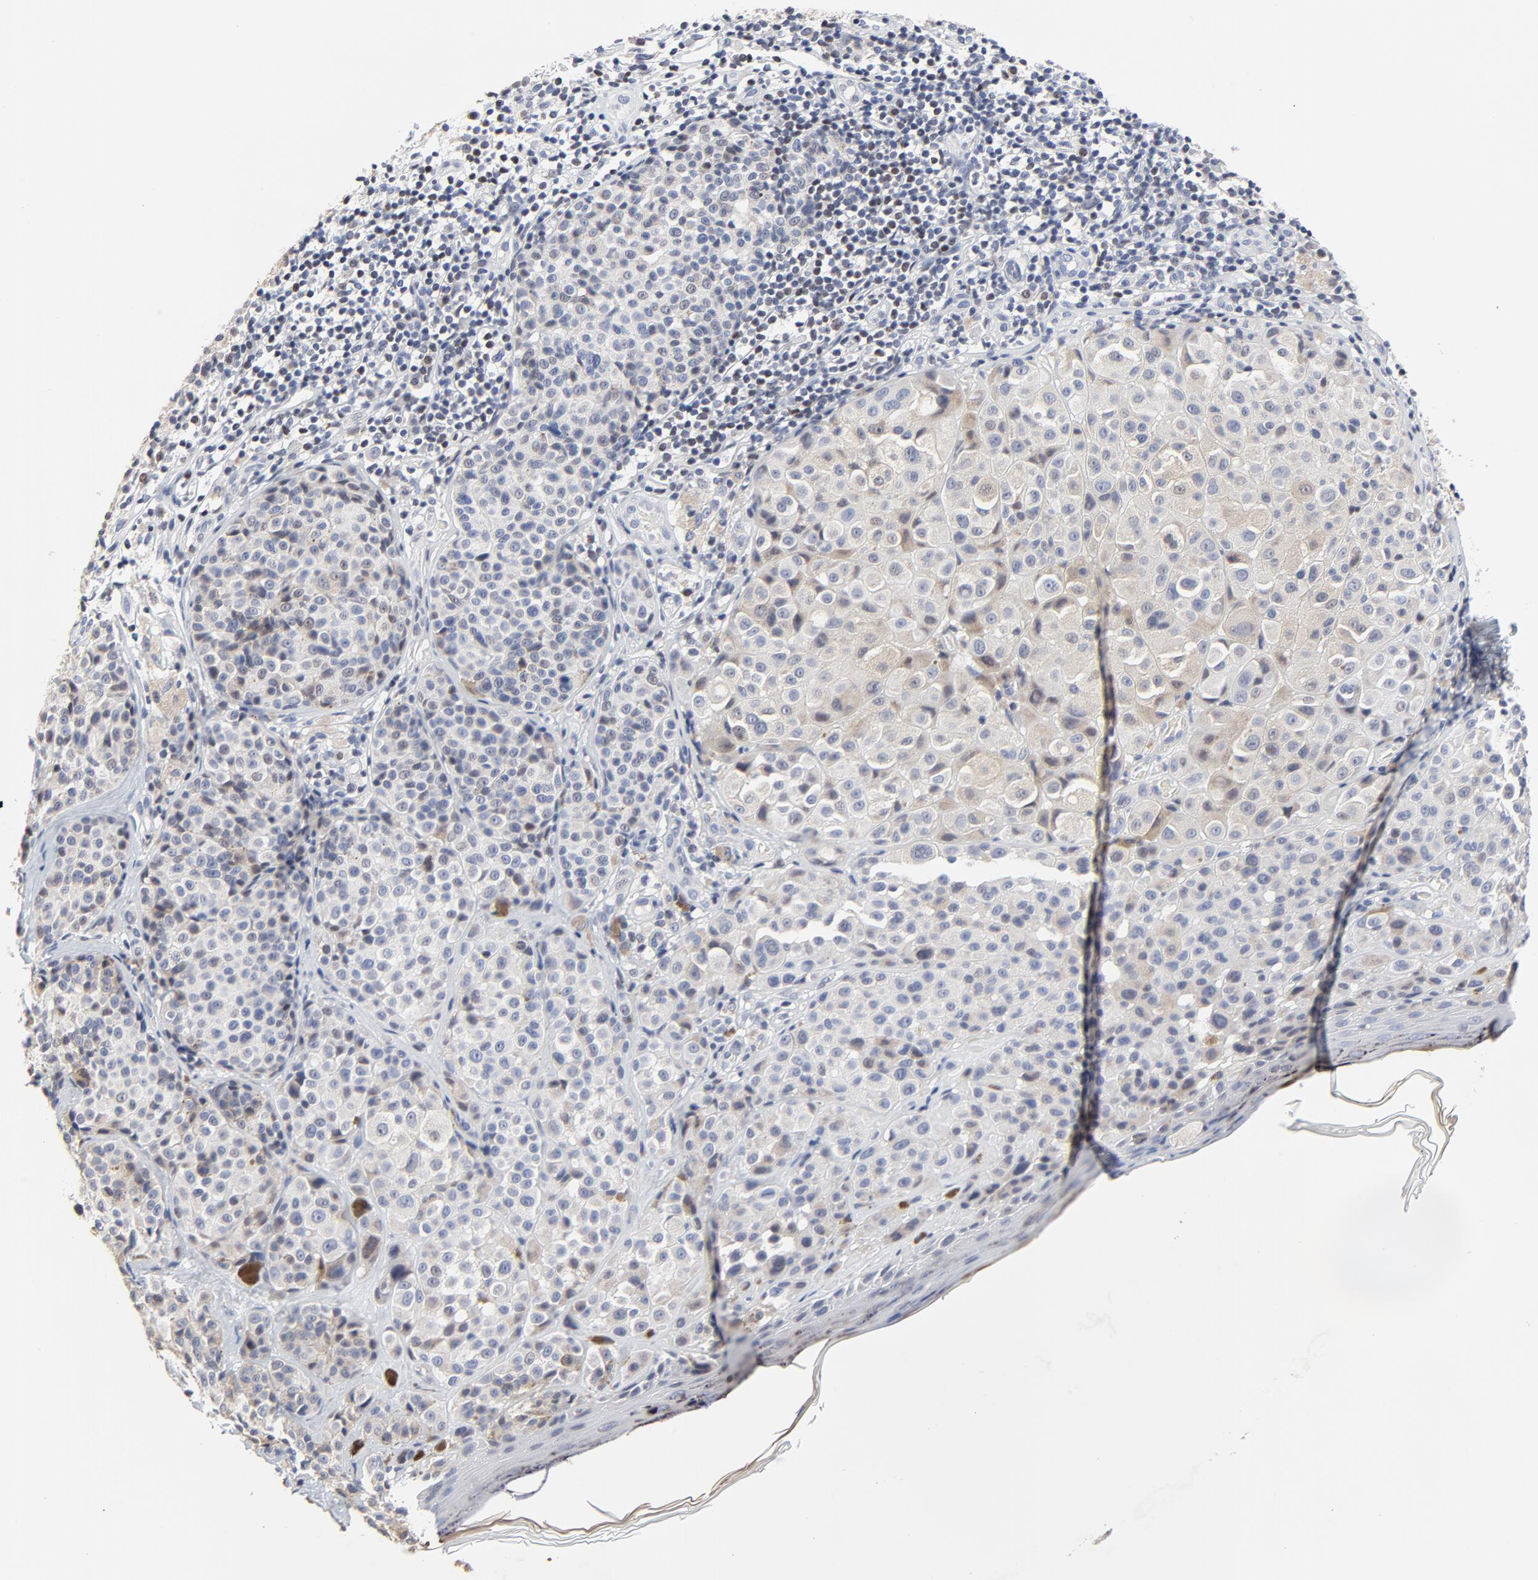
{"staining": {"intensity": "weak", "quantity": "<25%", "location": "nuclear"}, "tissue": "melanoma", "cell_type": "Tumor cells", "image_type": "cancer", "snomed": [{"axis": "morphology", "description": "Malignant melanoma, NOS"}, {"axis": "topography", "description": "Skin"}], "caption": "A micrograph of malignant melanoma stained for a protein exhibits no brown staining in tumor cells.", "gene": "LNX1", "patient": {"sex": "female", "age": 75}}